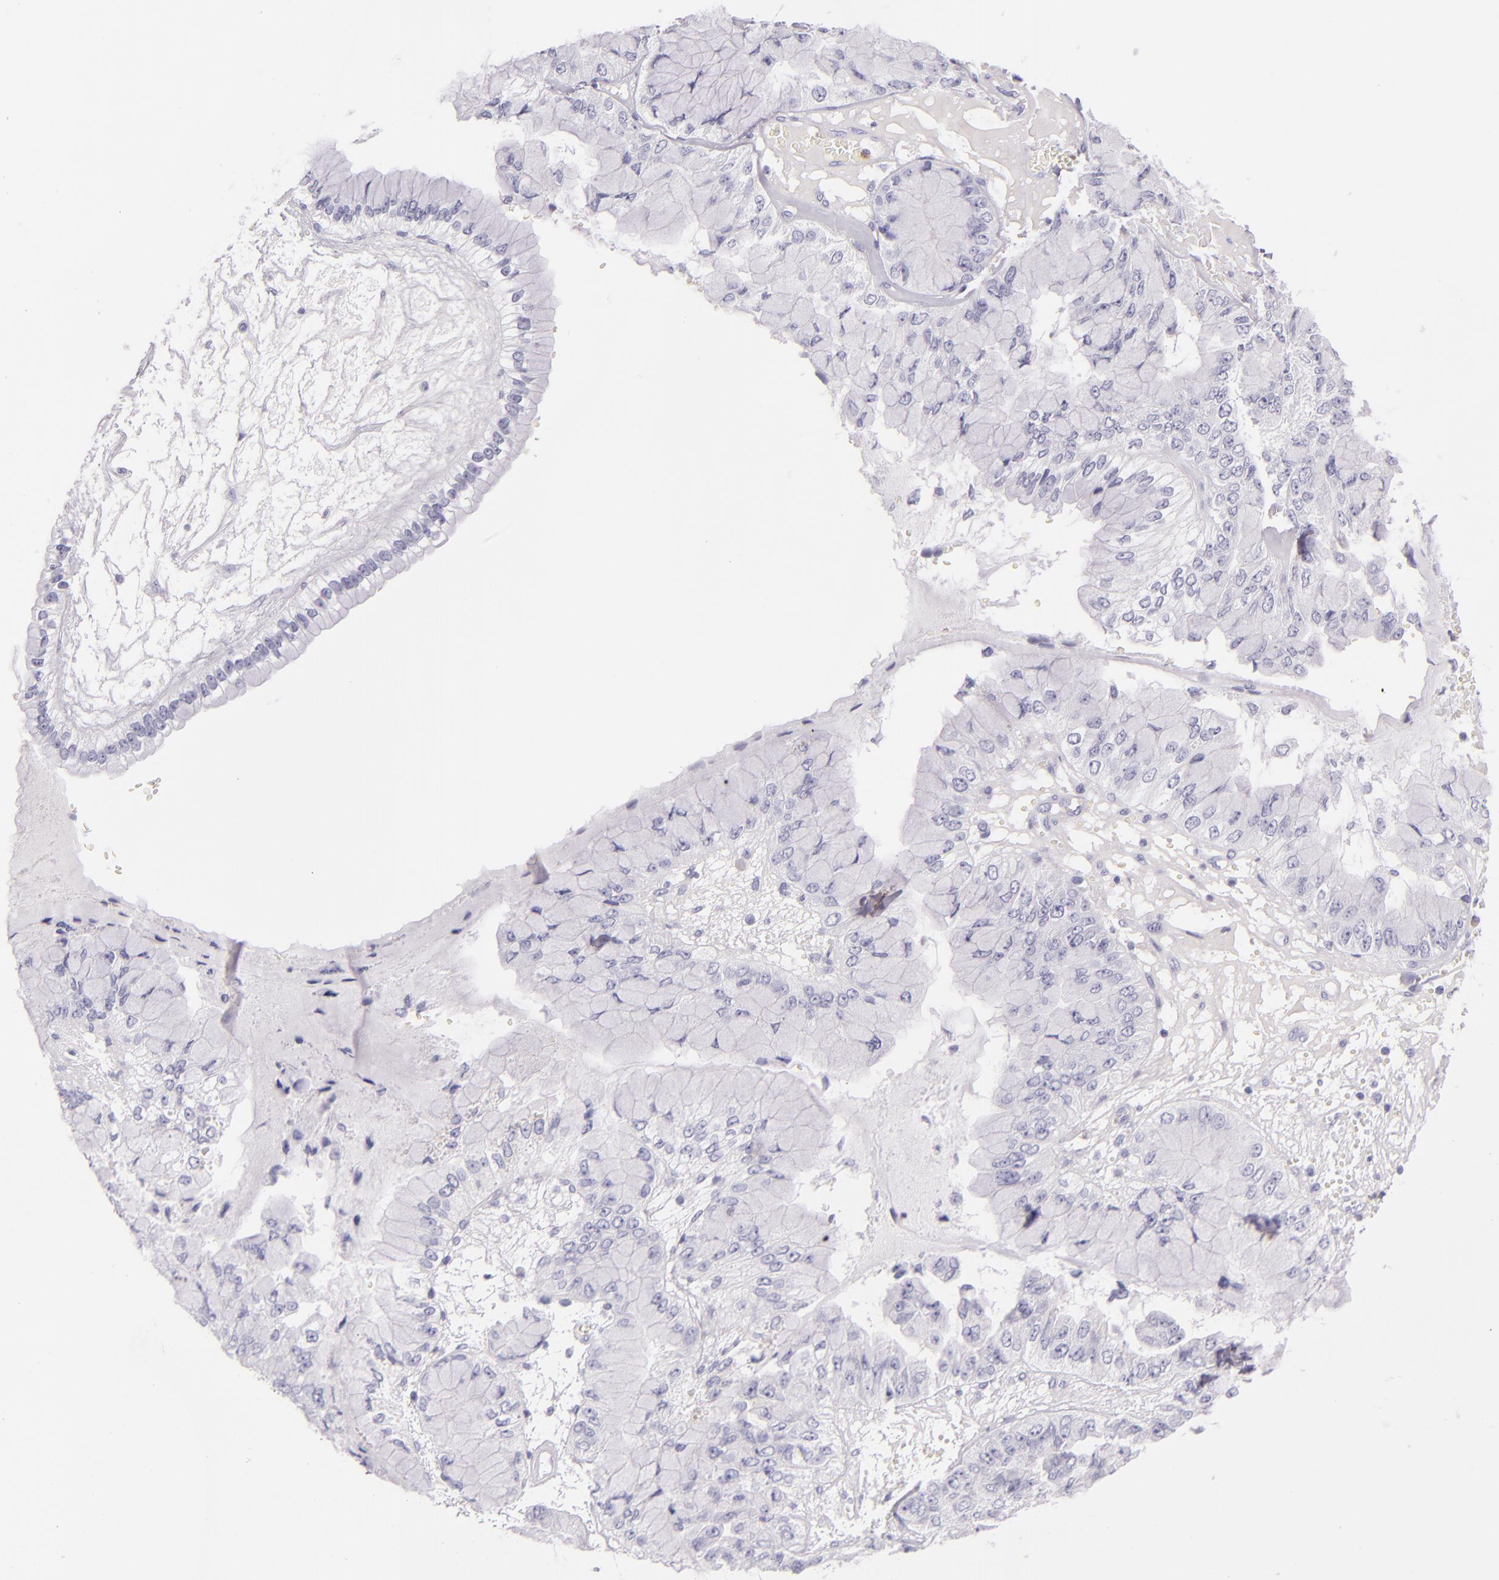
{"staining": {"intensity": "negative", "quantity": "none", "location": "none"}, "tissue": "liver cancer", "cell_type": "Tumor cells", "image_type": "cancer", "snomed": [{"axis": "morphology", "description": "Cholangiocarcinoma"}, {"axis": "topography", "description": "Liver"}], "caption": "Tumor cells show no significant protein staining in cholangiocarcinoma (liver).", "gene": "CEACAM1", "patient": {"sex": "female", "age": 79}}